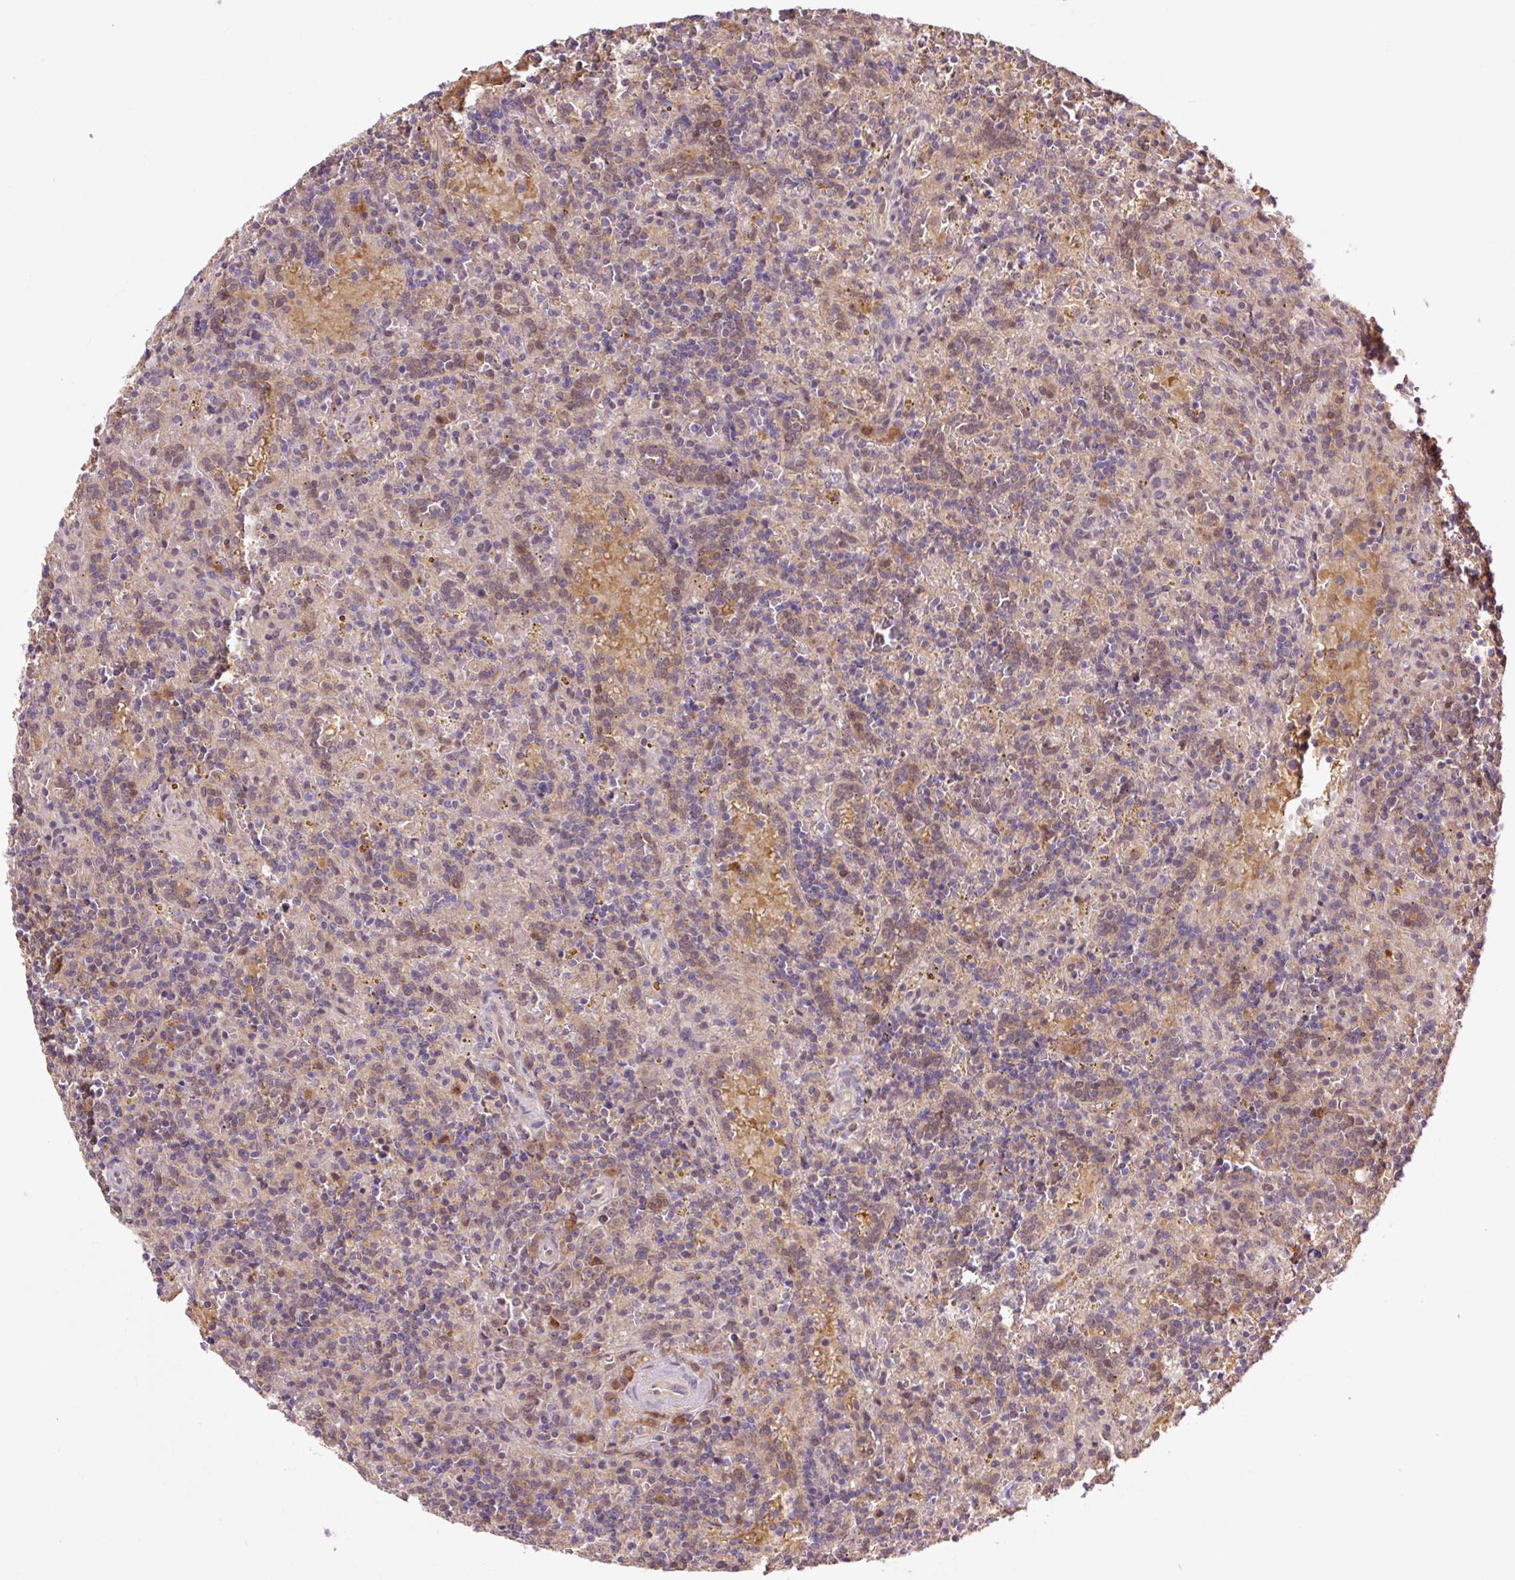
{"staining": {"intensity": "weak", "quantity": "<25%", "location": "cytoplasmic/membranous"}, "tissue": "lymphoma", "cell_type": "Tumor cells", "image_type": "cancer", "snomed": [{"axis": "morphology", "description": "Malignant lymphoma, non-Hodgkin's type, Low grade"}, {"axis": "topography", "description": "Spleen"}], "caption": "Malignant lymphoma, non-Hodgkin's type (low-grade) was stained to show a protein in brown. There is no significant positivity in tumor cells.", "gene": "TPT1", "patient": {"sex": "male", "age": 67}}